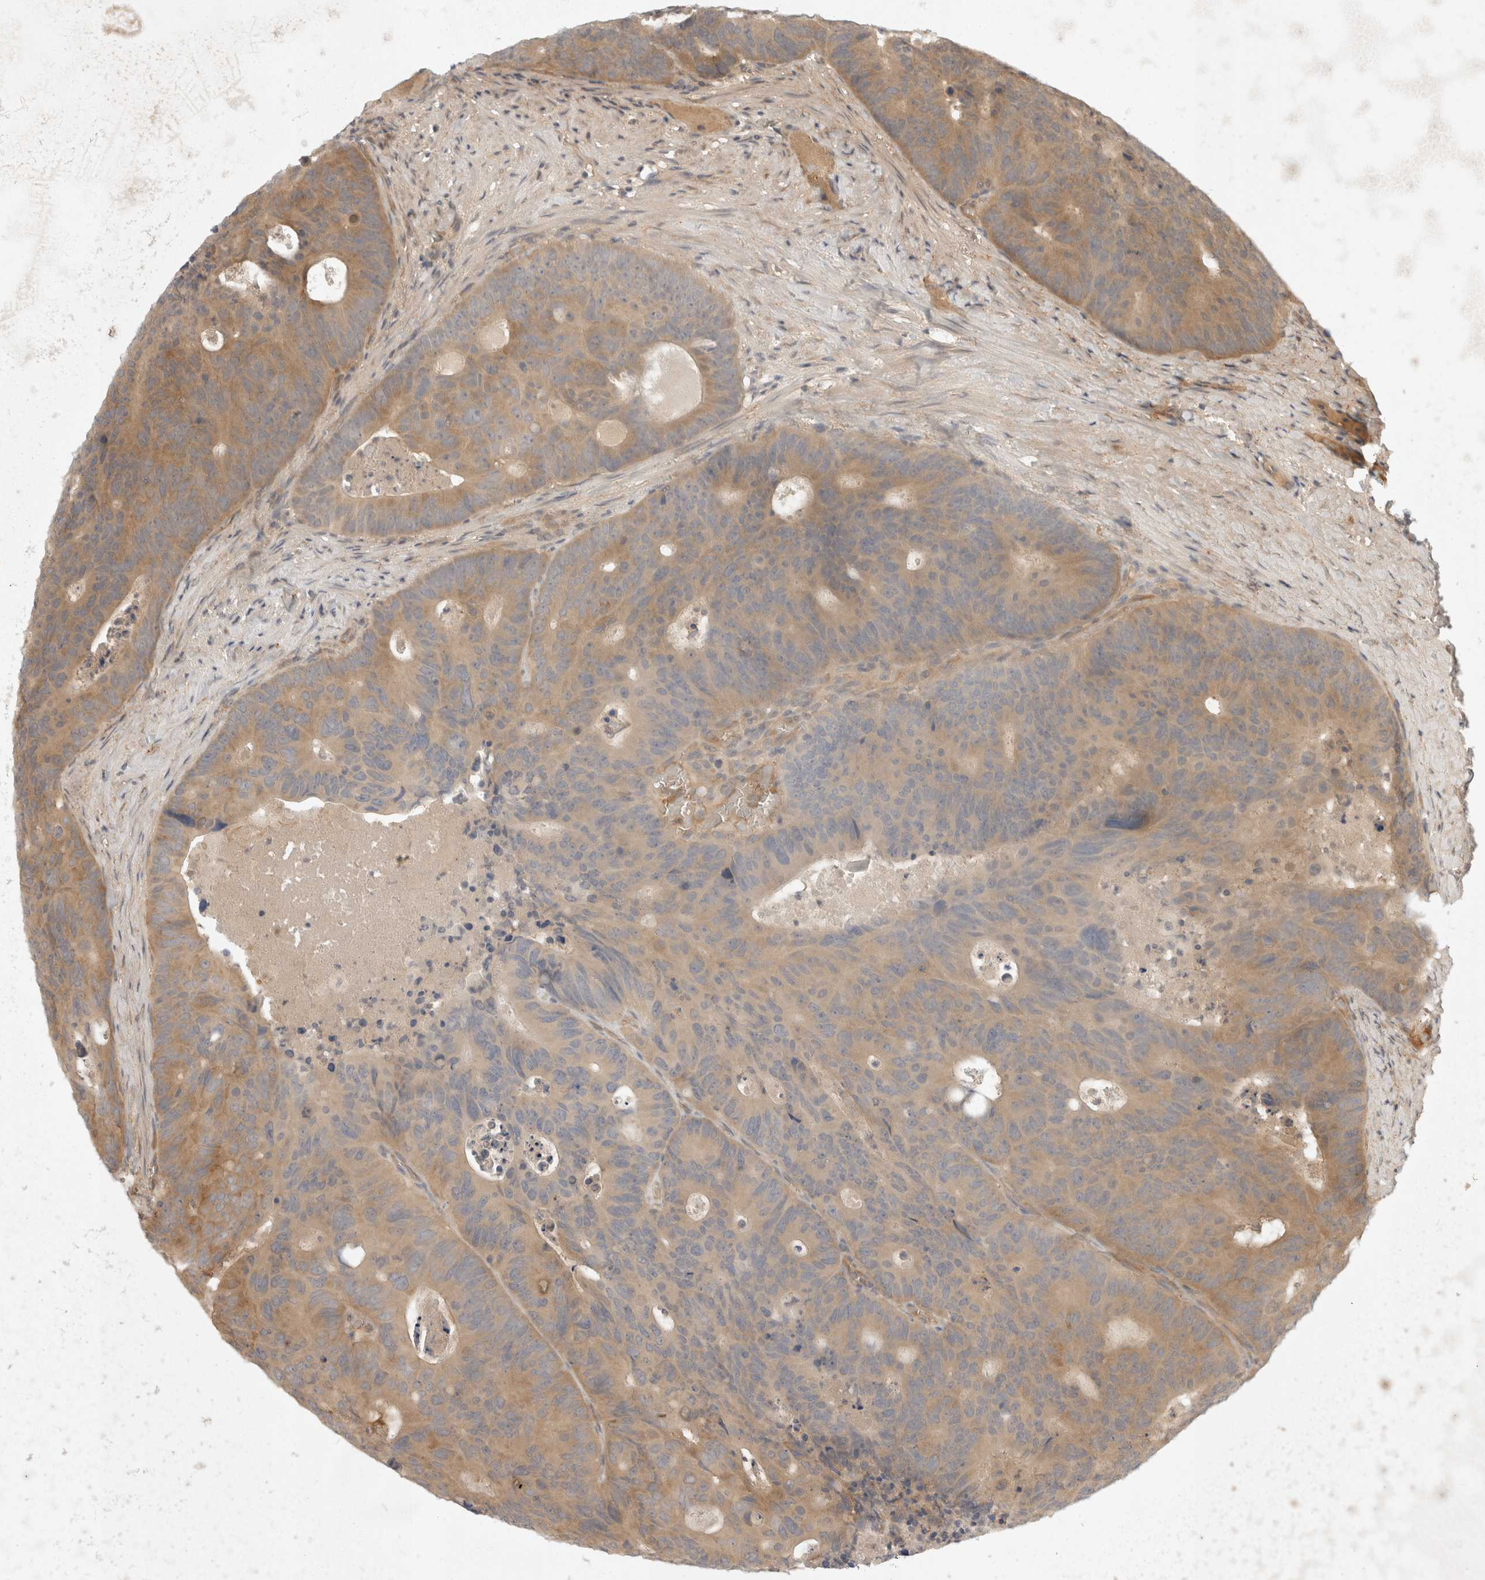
{"staining": {"intensity": "moderate", "quantity": ">75%", "location": "cytoplasmic/membranous"}, "tissue": "colorectal cancer", "cell_type": "Tumor cells", "image_type": "cancer", "snomed": [{"axis": "morphology", "description": "Adenocarcinoma, NOS"}, {"axis": "topography", "description": "Colon"}], "caption": "Colorectal cancer stained for a protein (brown) demonstrates moderate cytoplasmic/membranous positive positivity in about >75% of tumor cells.", "gene": "EIF4G3", "patient": {"sex": "male", "age": 87}}